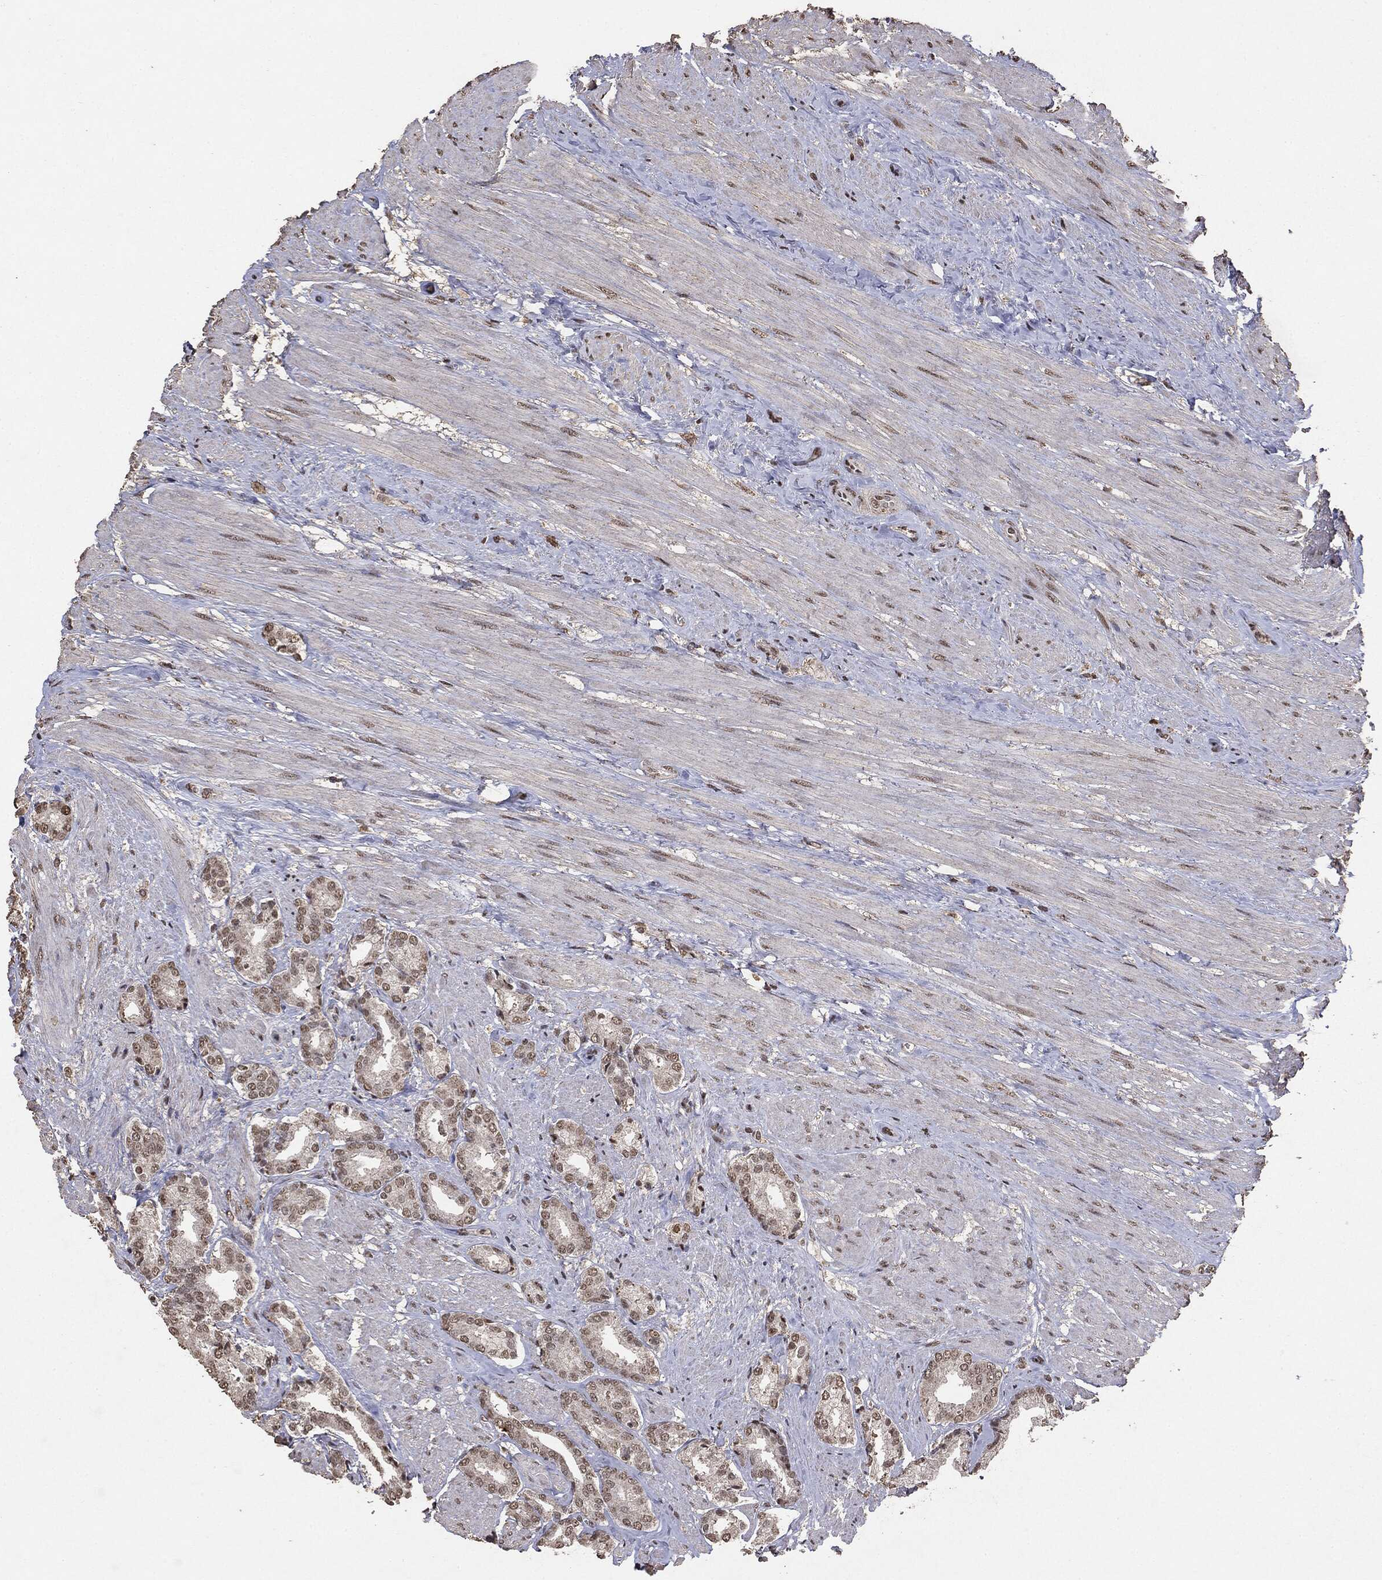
{"staining": {"intensity": "weak", "quantity": ">75%", "location": "nuclear"}, "tissue": "prostate cancer", "cell_type": "Tumor cells", "image_type": "cancer", "snomed": [{"axis": "morphology", "description": "Adenocarcinoma, High grade"}, {"axis": "topography", "description": "Prostate"}], "caption": "A high-resolution histopathology image shows immunohistochemistry staining of prostate high-grade adenocarcinoma, which reveals weak nuclear expression in about >75% of tumor cells.", "gene": "RAD18", "patient": {"sex": "male", "age": 56}}